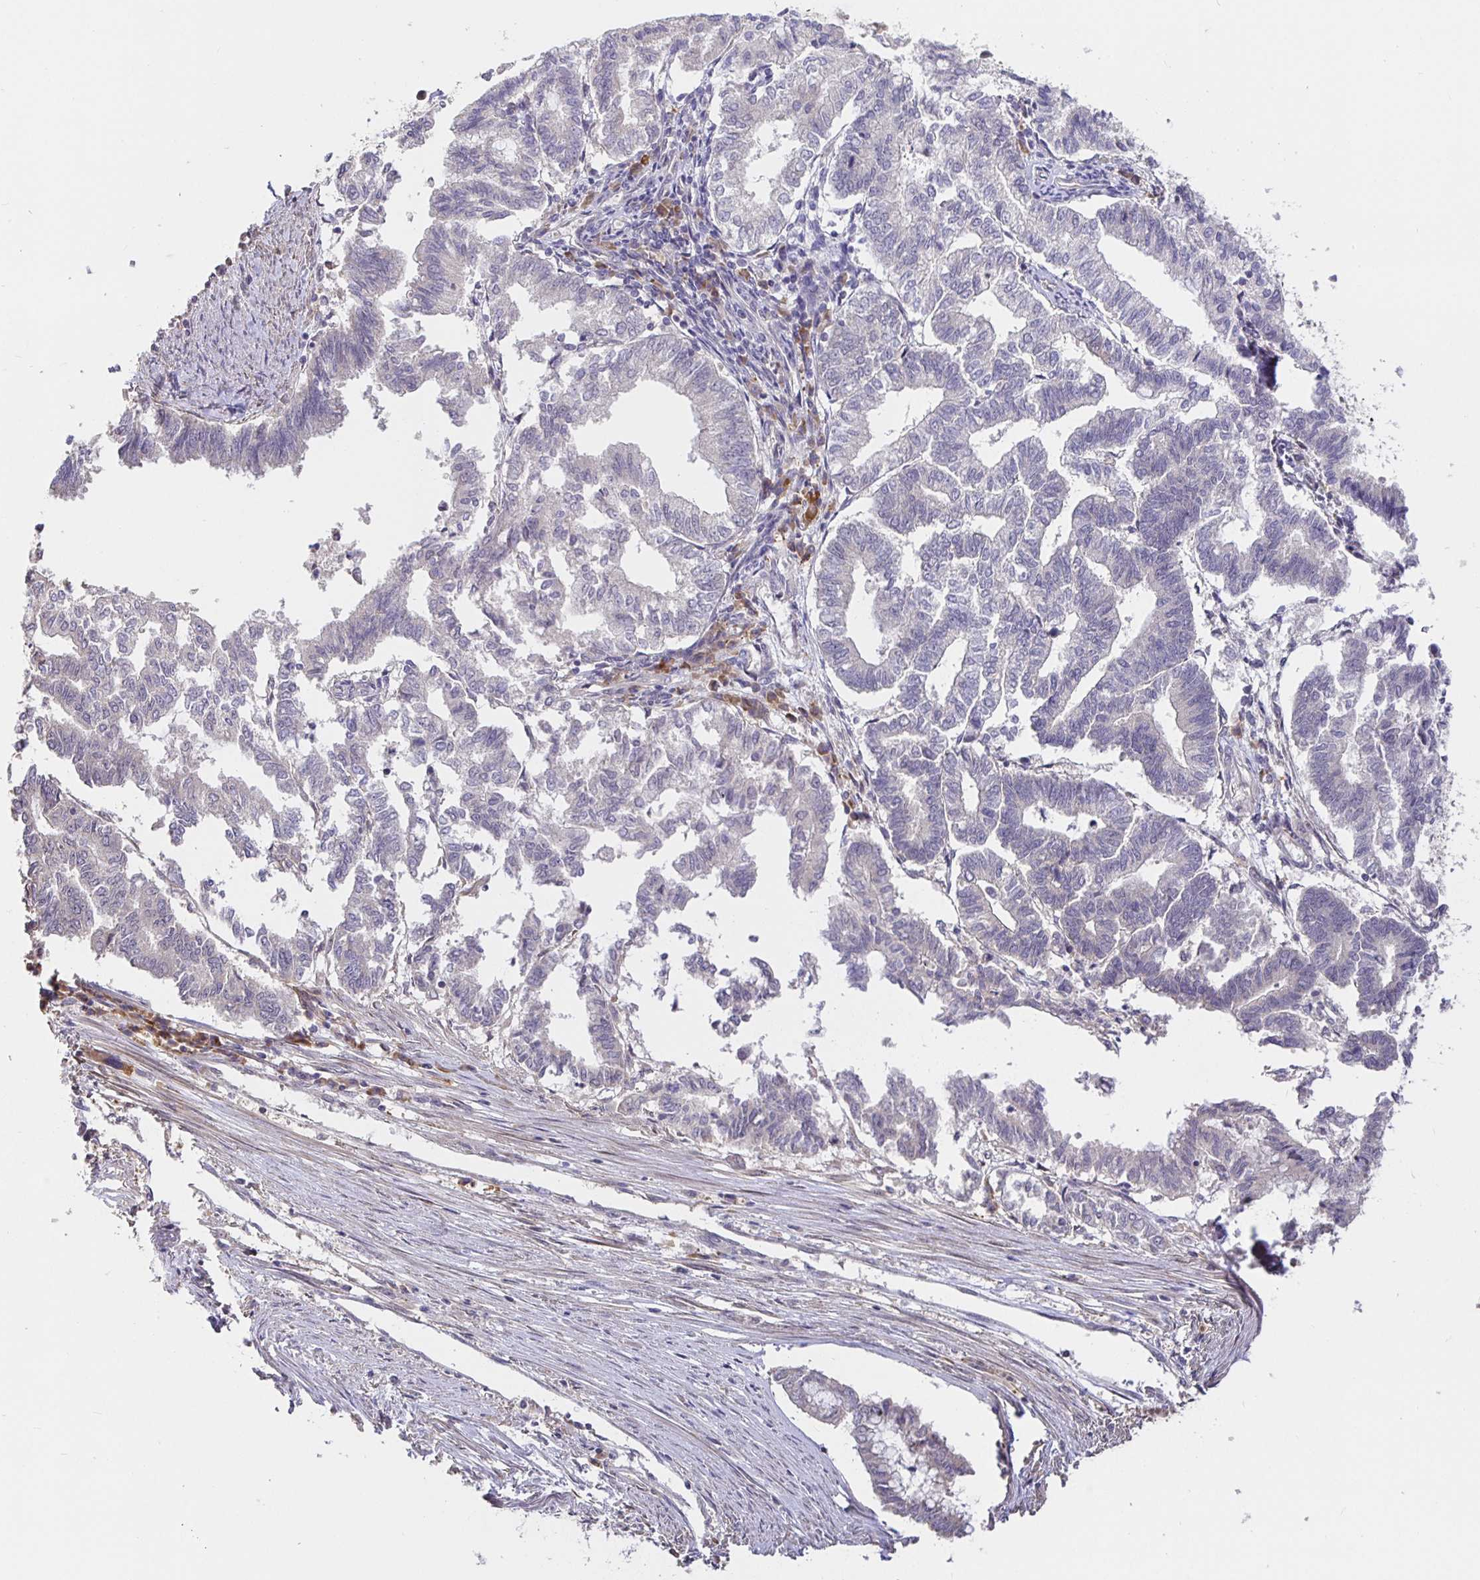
{"staining": {"intensity": "negative", "quantity": "none", "location": "none"}, "tissue": "endometrial cancer", "cell_type": "Tumor cells", "image_type": "cancer", "snomed": [{"axis": "morphology", "description": "Adenocarcinoma, NOS"}, {"axis": "topography", "description": "Endometrium"}], "caption": "Human endometrial cancer (adenocarcinoma) stained for a protein using IHC shows no expression in tumor cells.", "gene": "ZDHHC11", "patient": {"sex": "female", "age": 79}}